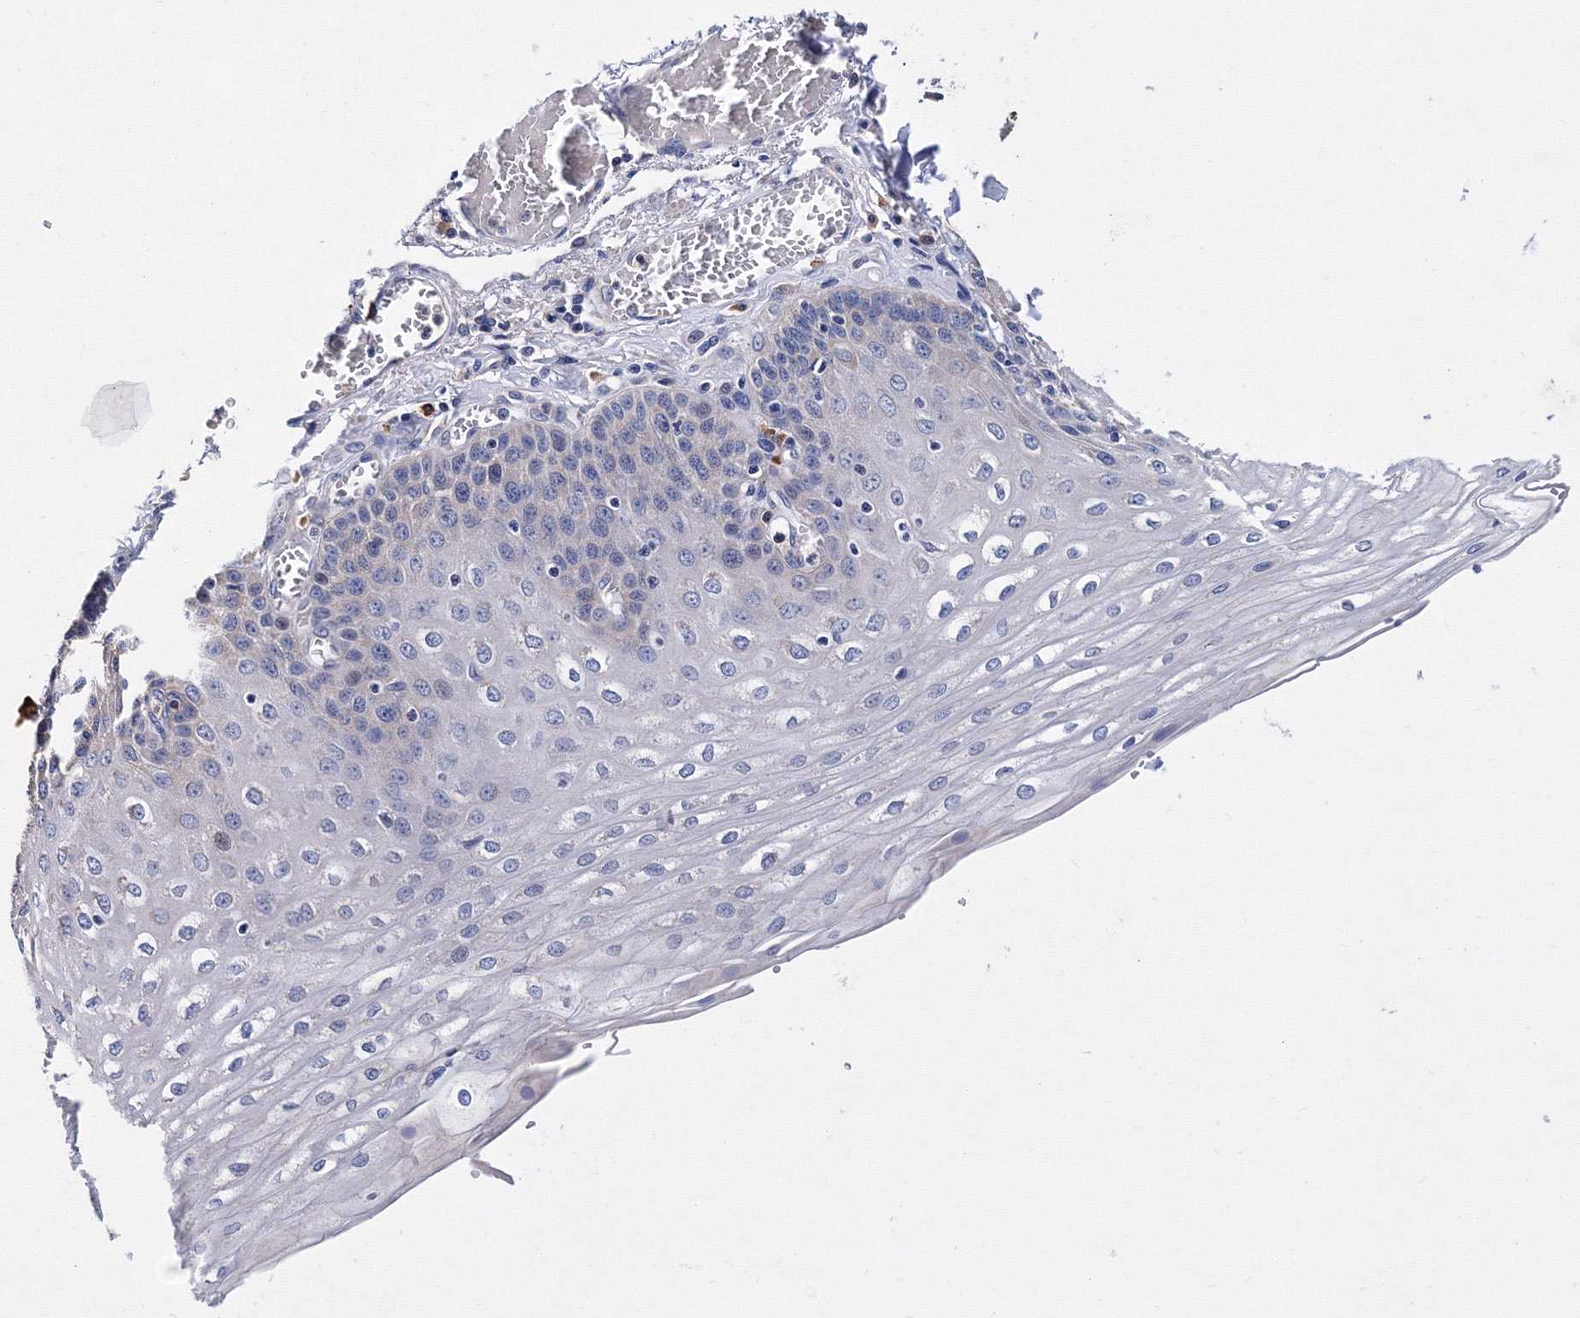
{"staining": {"intensity": "weak", "quantity": "25%-75%", "location": "cytoplasmic/membranous"}, "tissue": "esophagus", "cell_type": "Squamous epithelial cells", "image_type": "normal", "snomed": [{"axis": "morphology", "description": "Normal tissue, NOS"}, {"axis": "topography", "description": "Esophagus"}], "caption": "Protein expression by immunohistochemistry exhibits weak cytoplasmic/membranous staining in approximately 25%-75% of squamous epithelial cells in unremarkable esophagus. The protein is stained brown, and the nuclei are stained in blue (DAB (3,3'-diaminobenzidine) IHC with brightfield microscopy, high magnification).", "gene": "TRPM2", "patient": {"sex": "male", "age": 81}}